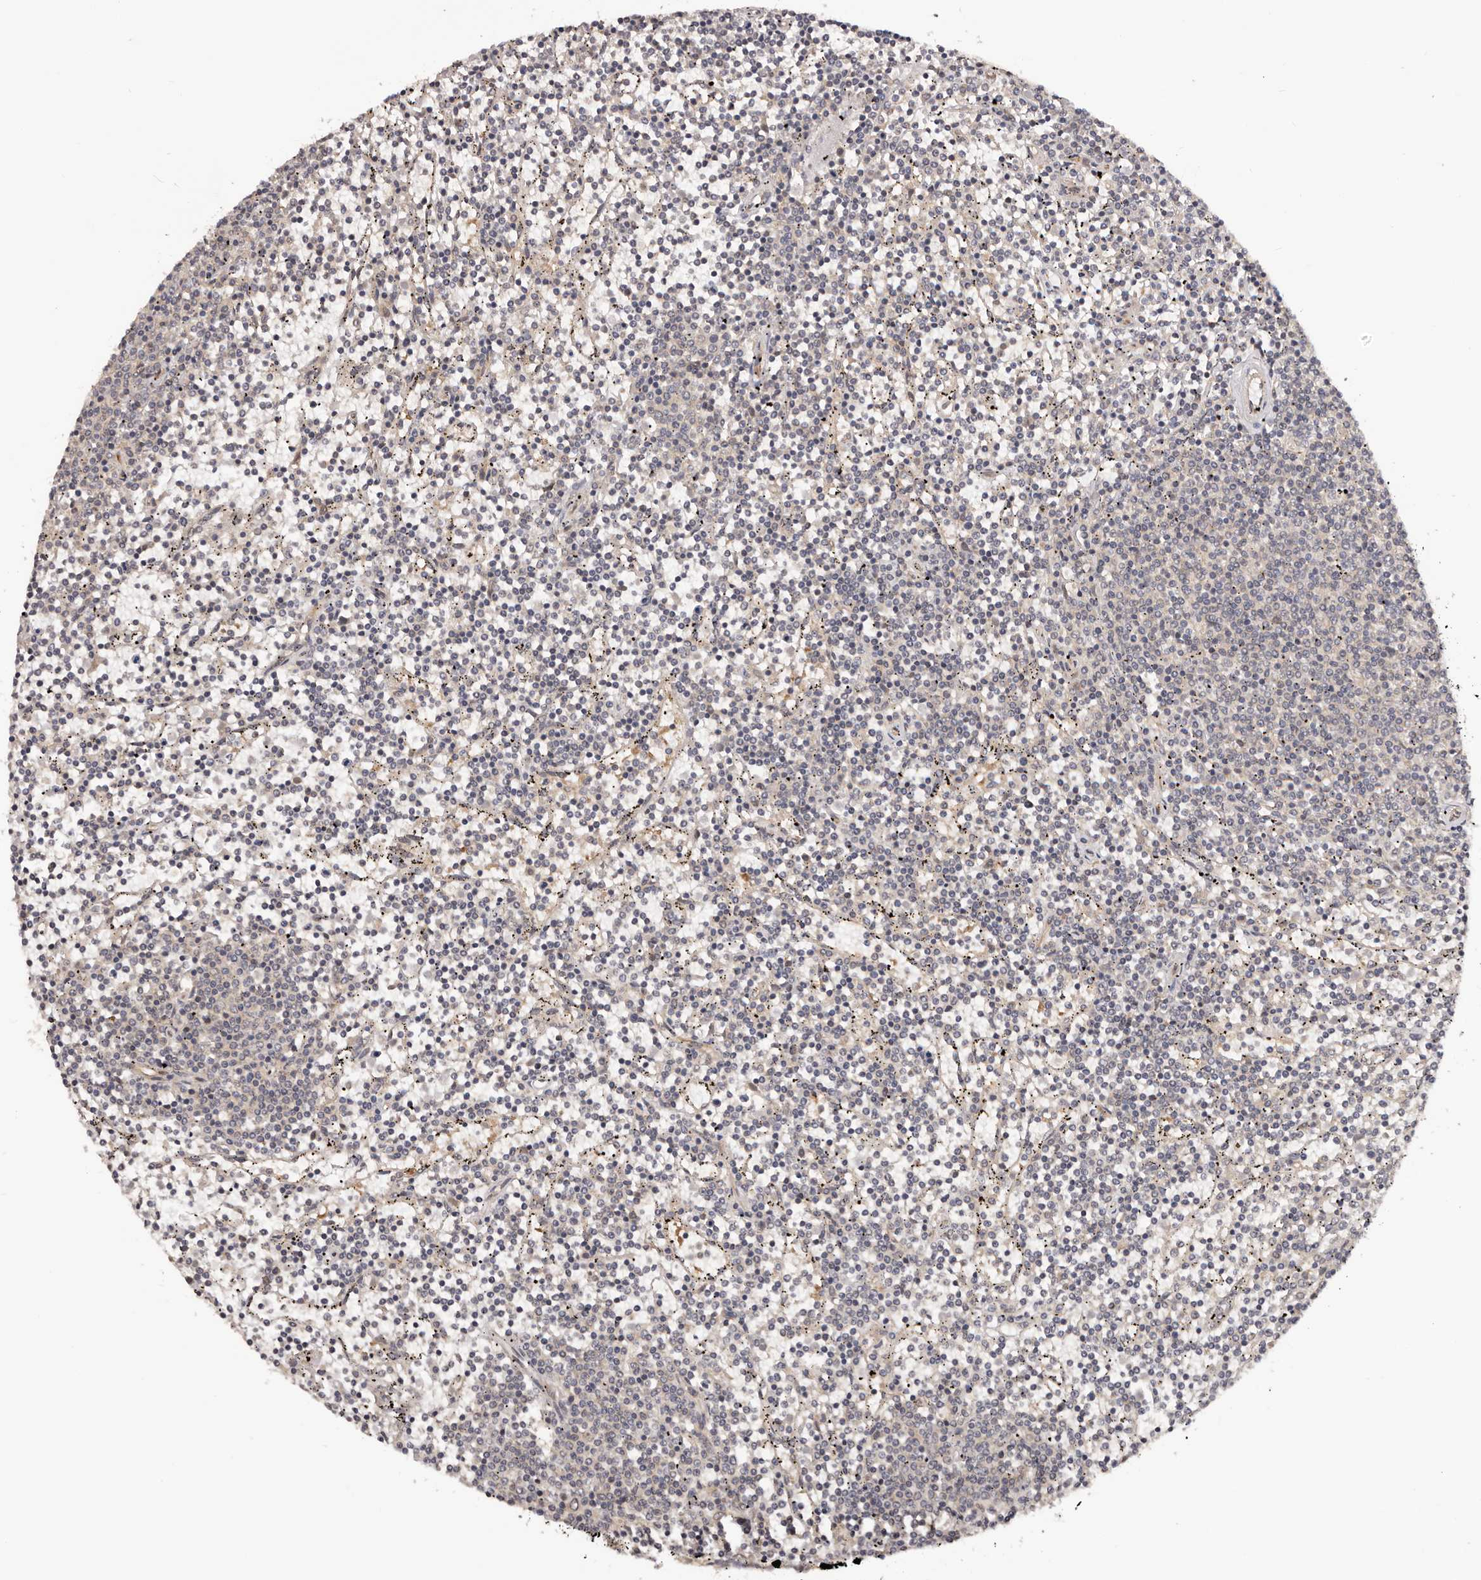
{"staining": {"intensity": "negative", "quantity": "none", "location": "none"}, "tissue": "lymphoma", "cell_type": "Tumor cells", "image_type": "cancer", "snomed": [{"axis": "morphology", "description": "Malignant lymphoma, non-Hodgkin's type, Low grade"}, {"axis": "topography", "description": "Spleen"}], "caption": "Tumor cells are negative for brown protein staining in low-grade malignant lymphoma, non-Hodgkin's type.", "gene": "MDP1", "patient": {"sex": "female", "age": 50}}